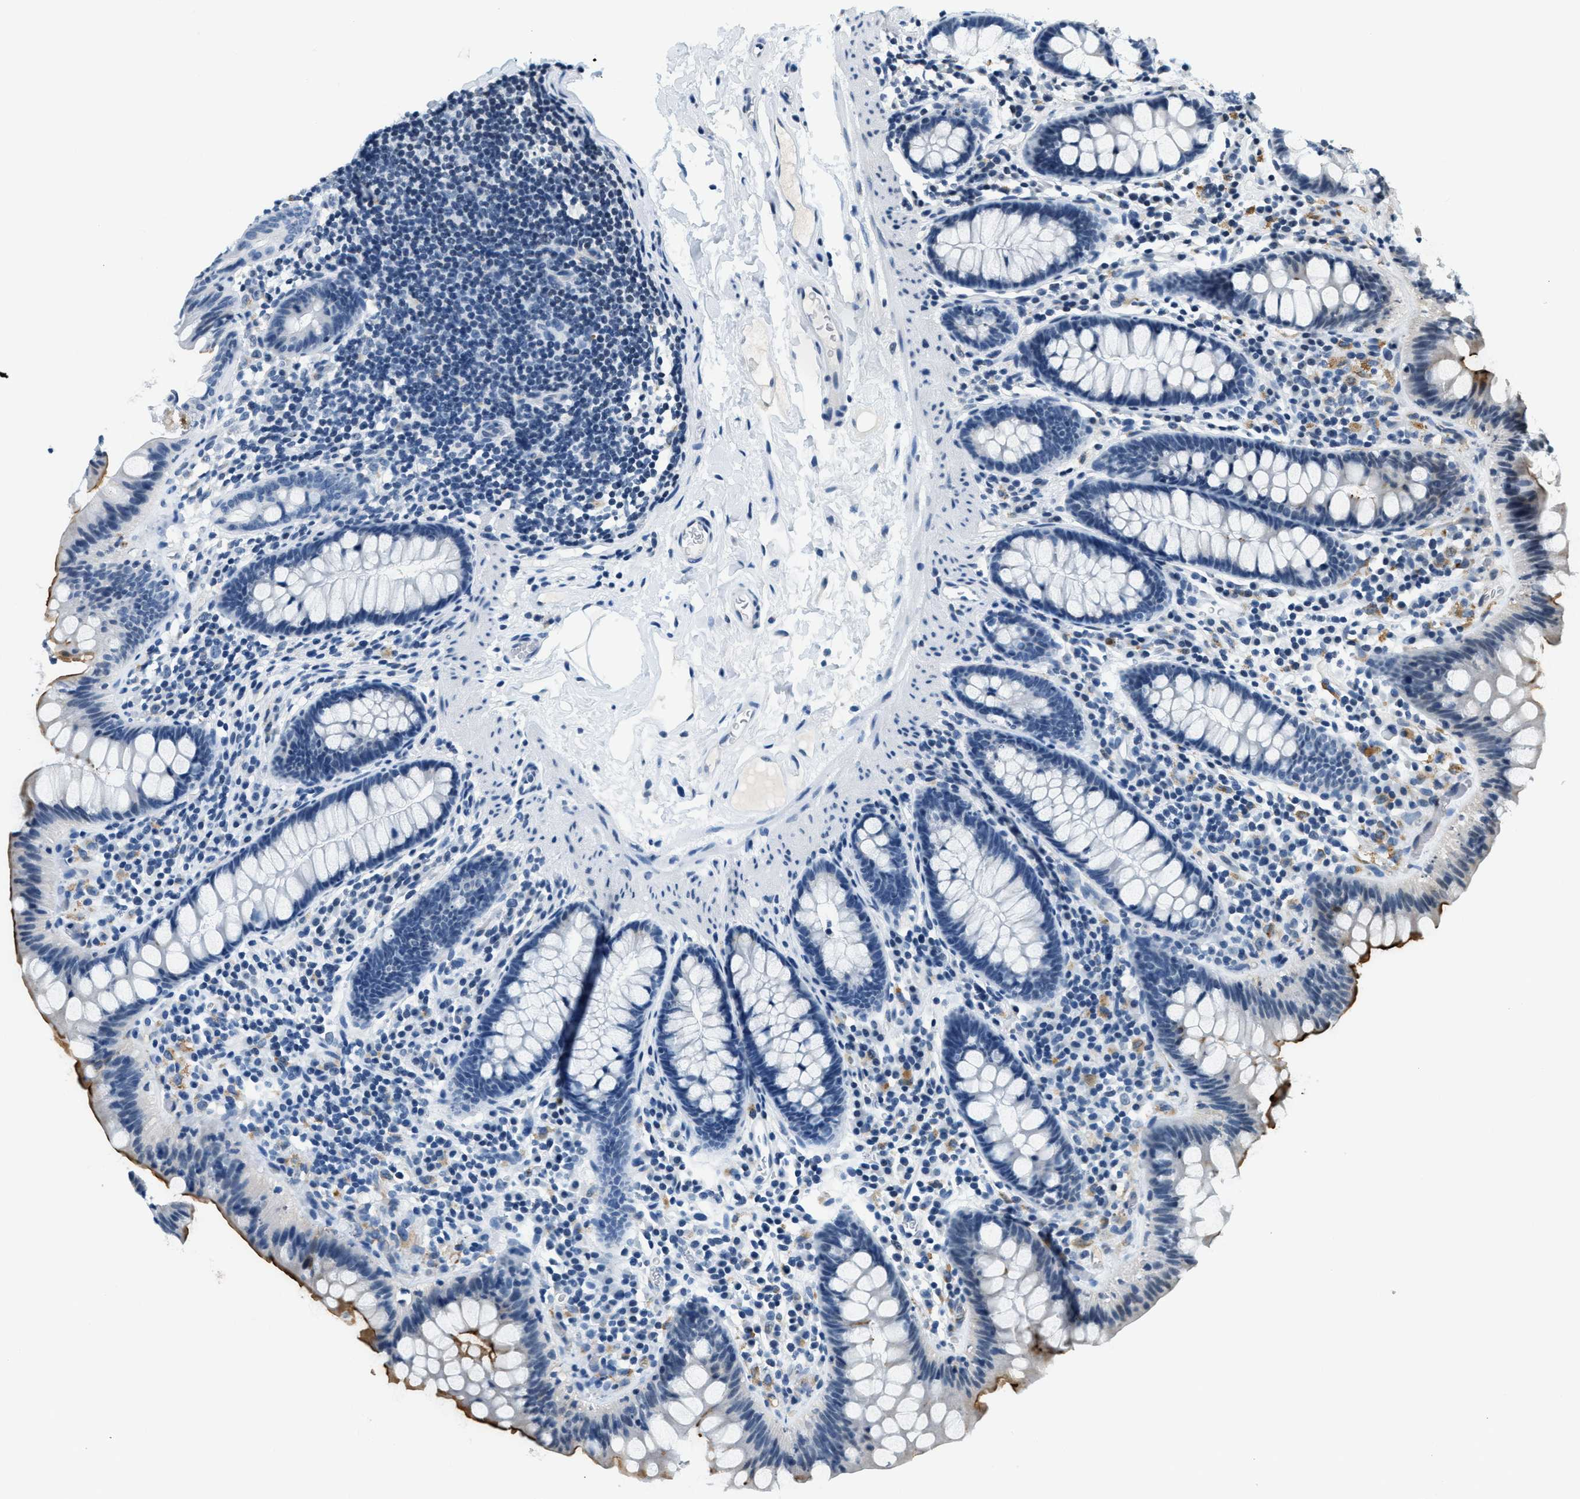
{"staining": {"intensity": "negative", "quantity": "none", "location": "none"}, "tissue": "colon", "cell_type": "Endothelial cells", "image_type": "normal", "snomed": [{"axis": "morphology", "description": "Normal tissue, NOS"}, {"axis": "topography", "description": "Colon"}], "caption": "Endothelial cells are negative for brown protein staining in normal colon.", "gene": "CA4", "patient": {"sex": "female", "age": 80}}